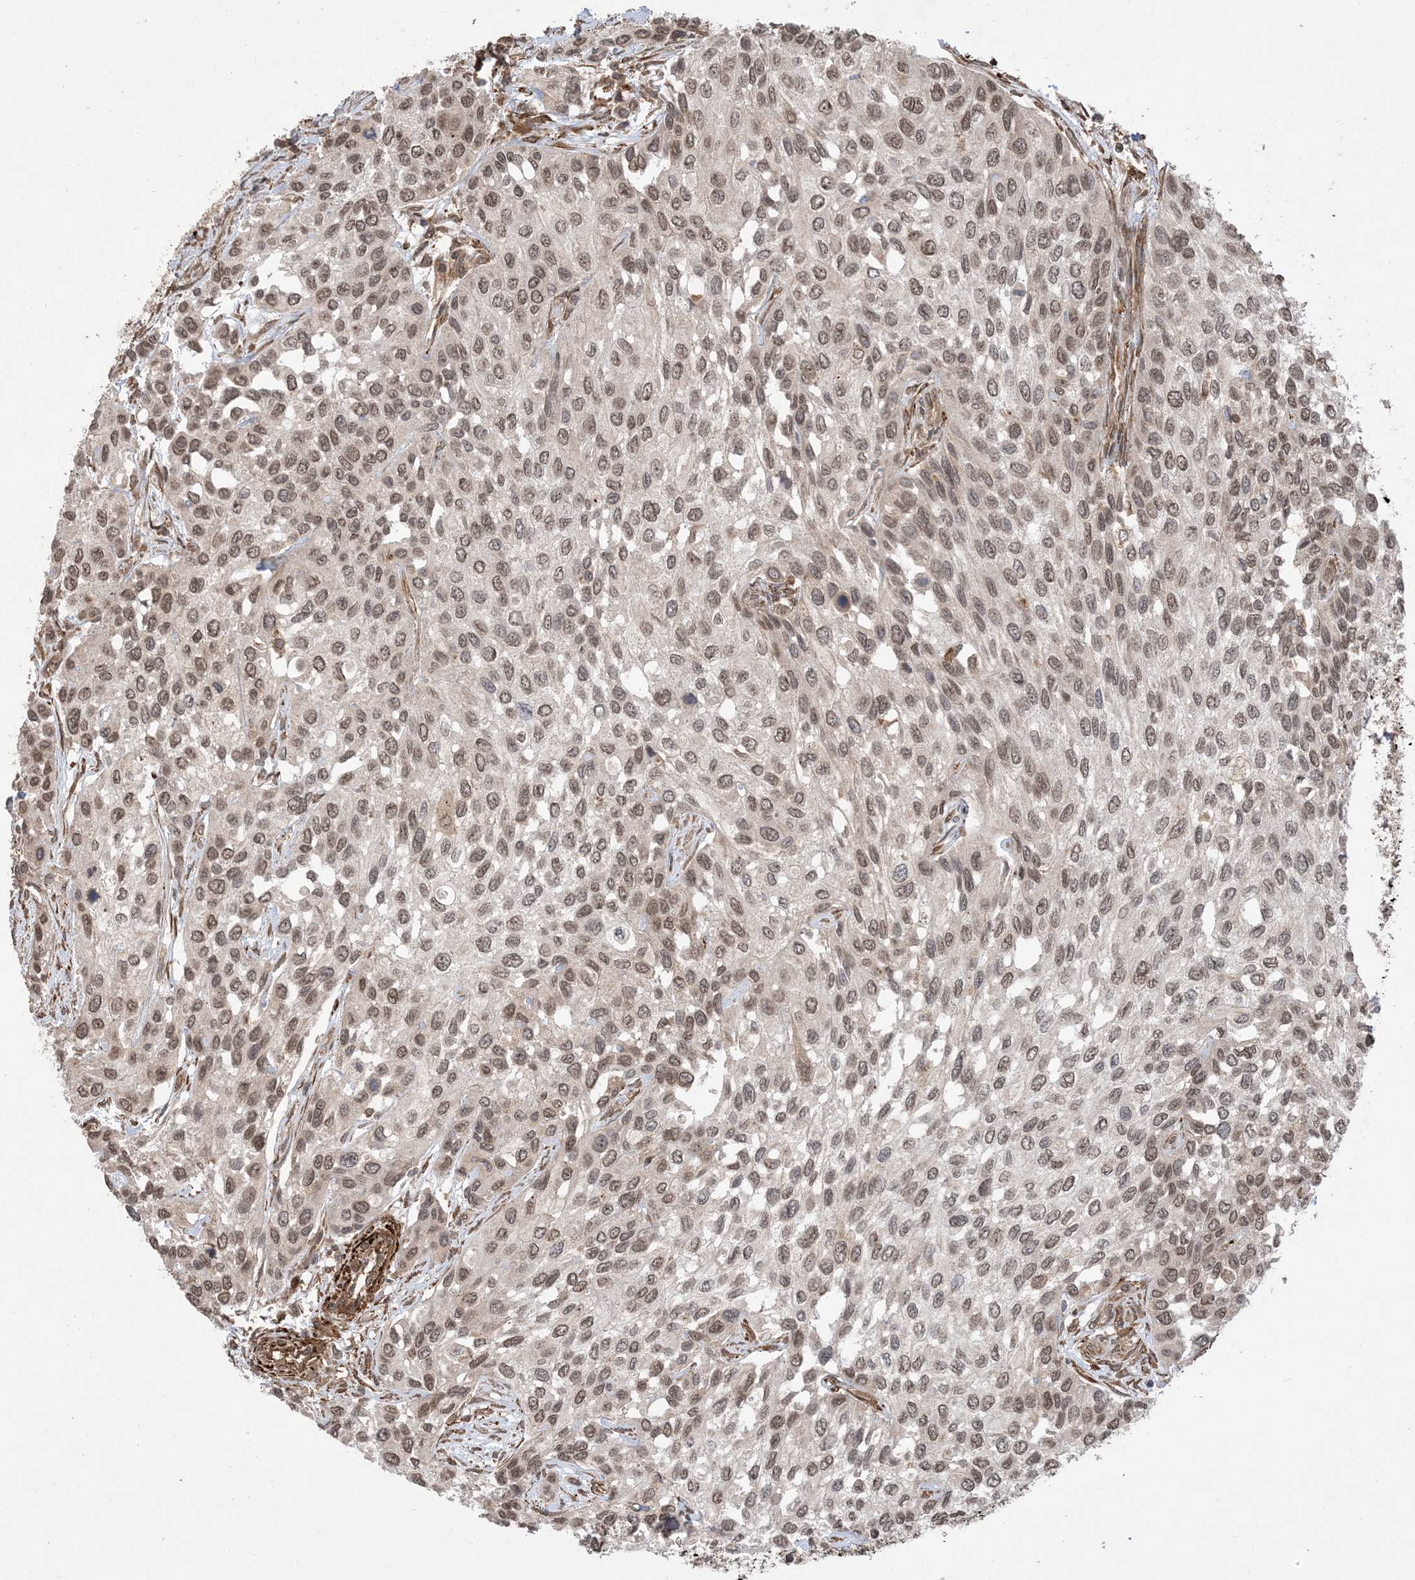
{"staining": {"intensity": "moderate", "quantity": ">75%", "location": "nuclear"}, "tissue": "urothelial cancer", "cell_type": "Tumor cells", "image_type": "cancer", "snomed": [{"axis": "morphology", "description": "Normal tissue, NOS"}, {"axis": "morphology", "description": "Urothelial carcinoma, High grade"}, {"axis": "topography", "description": "Vascular tissue"}, {"axis": "topography", "description": "Urinary bladder"}], "caption": "About >75% of tumor cells in urothelial cancer reveal moderate nuclear protein staining as visualized by brown immunohistochemical staining.", "gene": "ZNF511", "patient": {"sex": "female", "age": 56}}